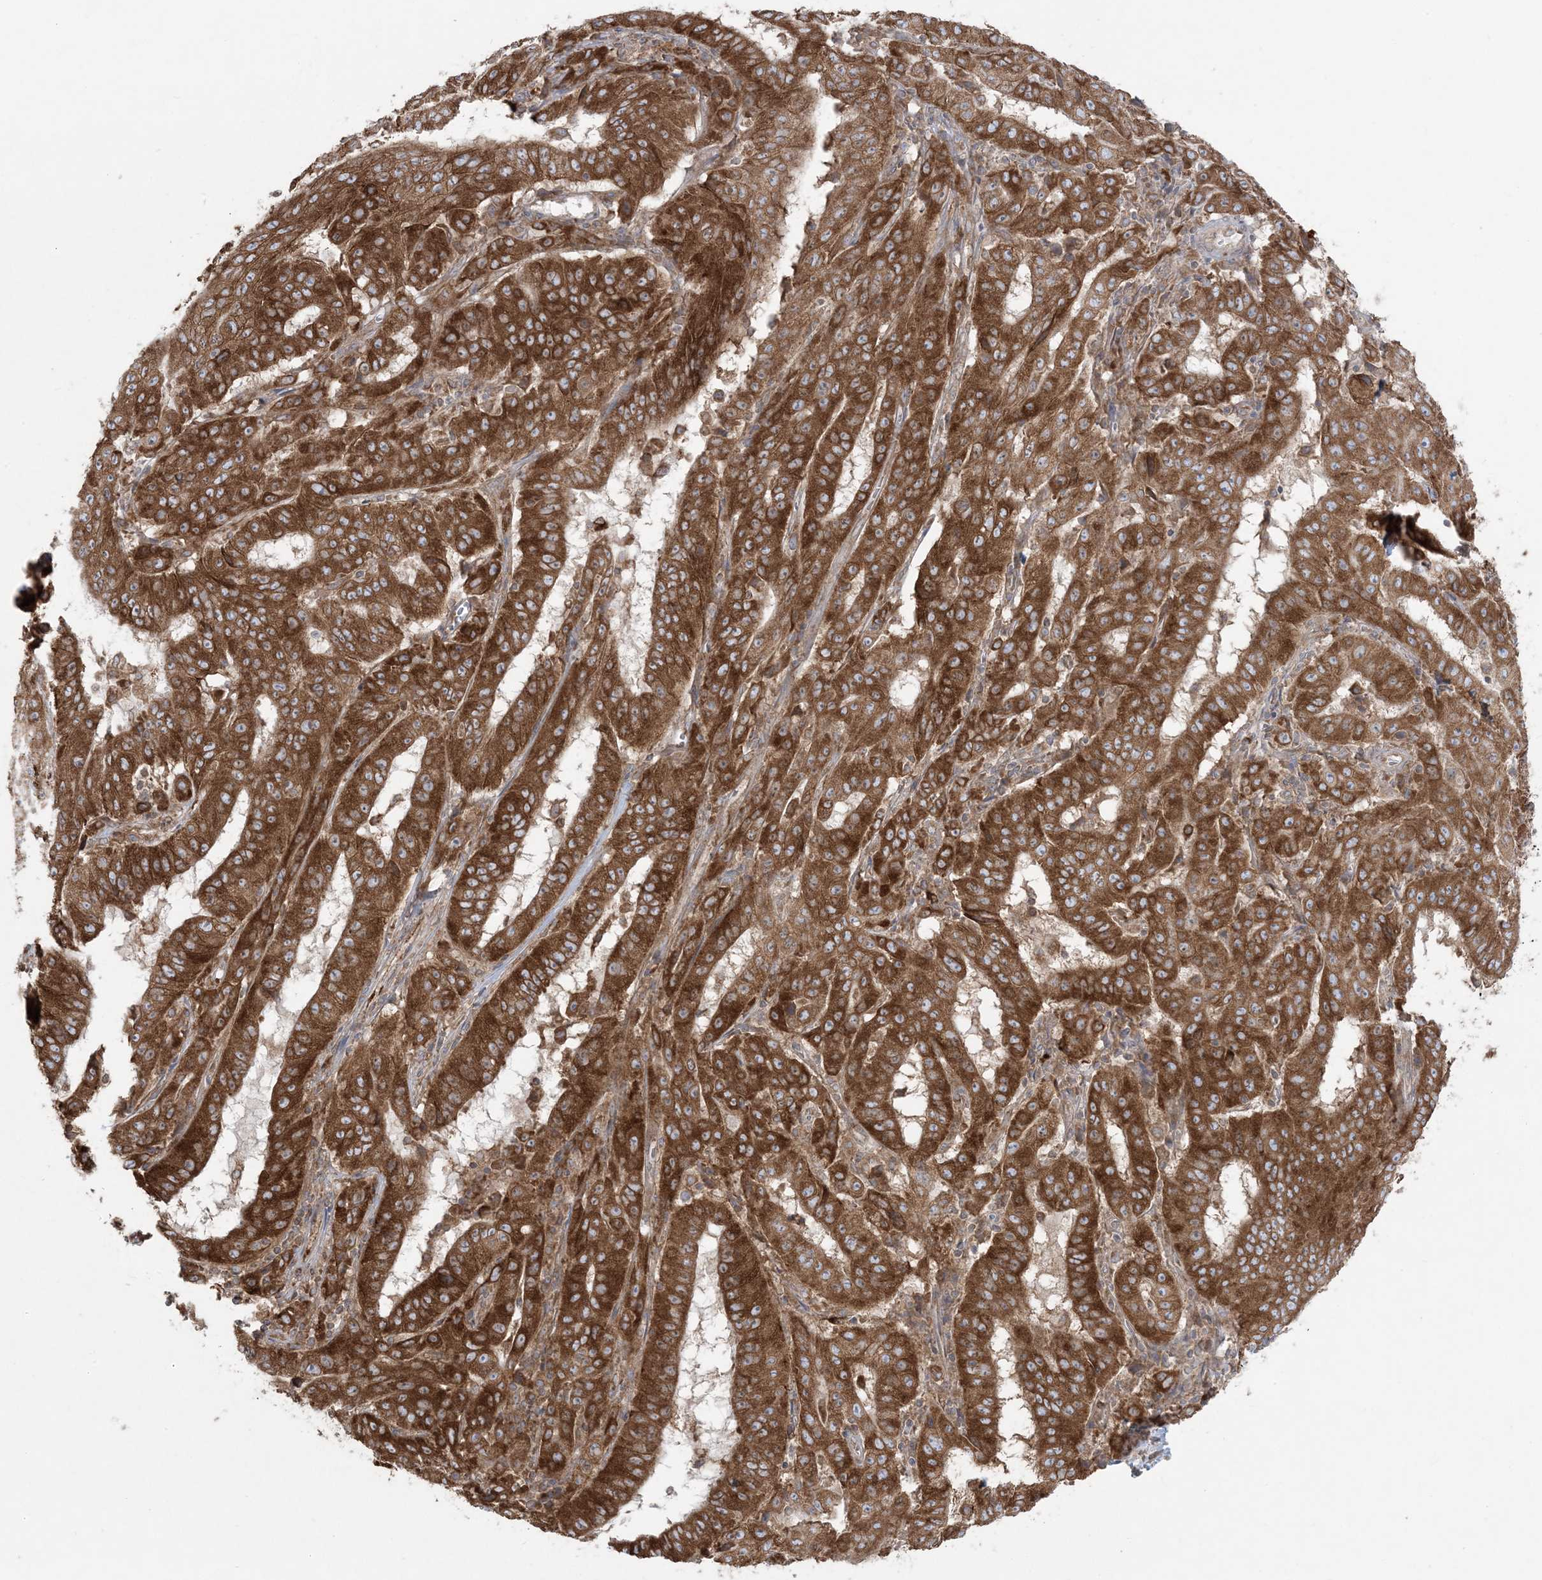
{"staining": {"intensity": "strong", "quantity": ">75%", "location": "cytoplasmic/membranous"}, "tissue": "pancreatic cancer", "cell_type": "Tumor cells", "image_type": "cancer", "snomed": [{"axis": "morphology", "description": "Adenocarcinoma, NOS"}, {"axis": "topography", "description": "Pancreas"}], "caption": "A high amount of strong cytoplasmic/membranous staining is seen in approximately >75% of tumor cells in adenocarcinoma (pancreatic) tissue. (DAB = brown stain, brightfield microscopy at high magnification).", "gene": "UBXN4", "patient": {"sex": "male", "age": 63}}